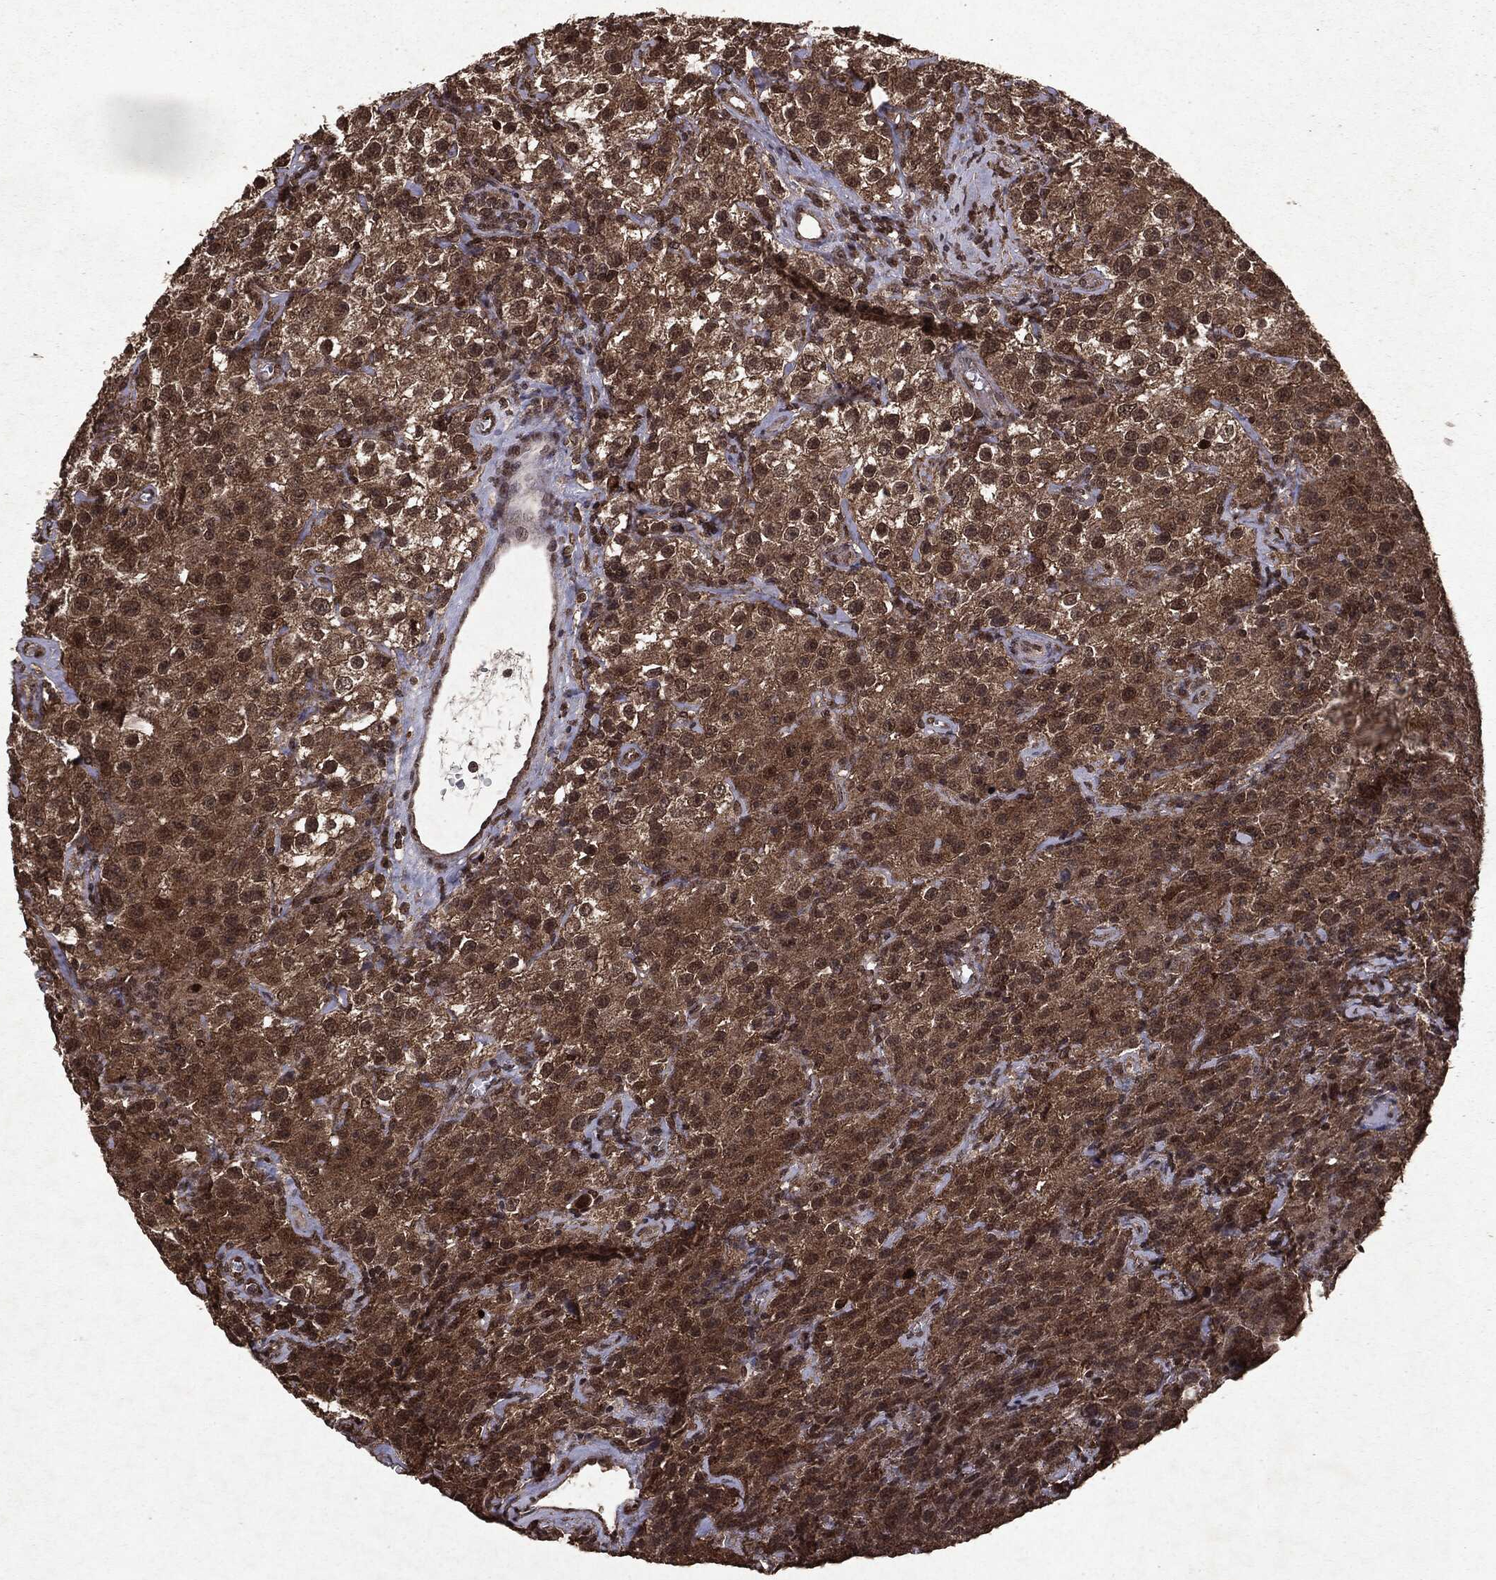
{"staining": {"intensity": "moderate", "quantity": ">75%", "location": "cytoplasmic/membranous,nuclear"}, "tissue": "testis cancer", "cell_type": "Tumor cells", "image_type": "cancer", "snomed": [{"axis": "morphology", "description": "Seminoma, NOS"}, {"axis": "topography", "description": "Testis"}], "caption": "Seminoma (testis) stained with a protein marker reveals moderate staining in tumor cells.", "gene": "PEBP1", "patient": {"sex": "male", "age": 52}}